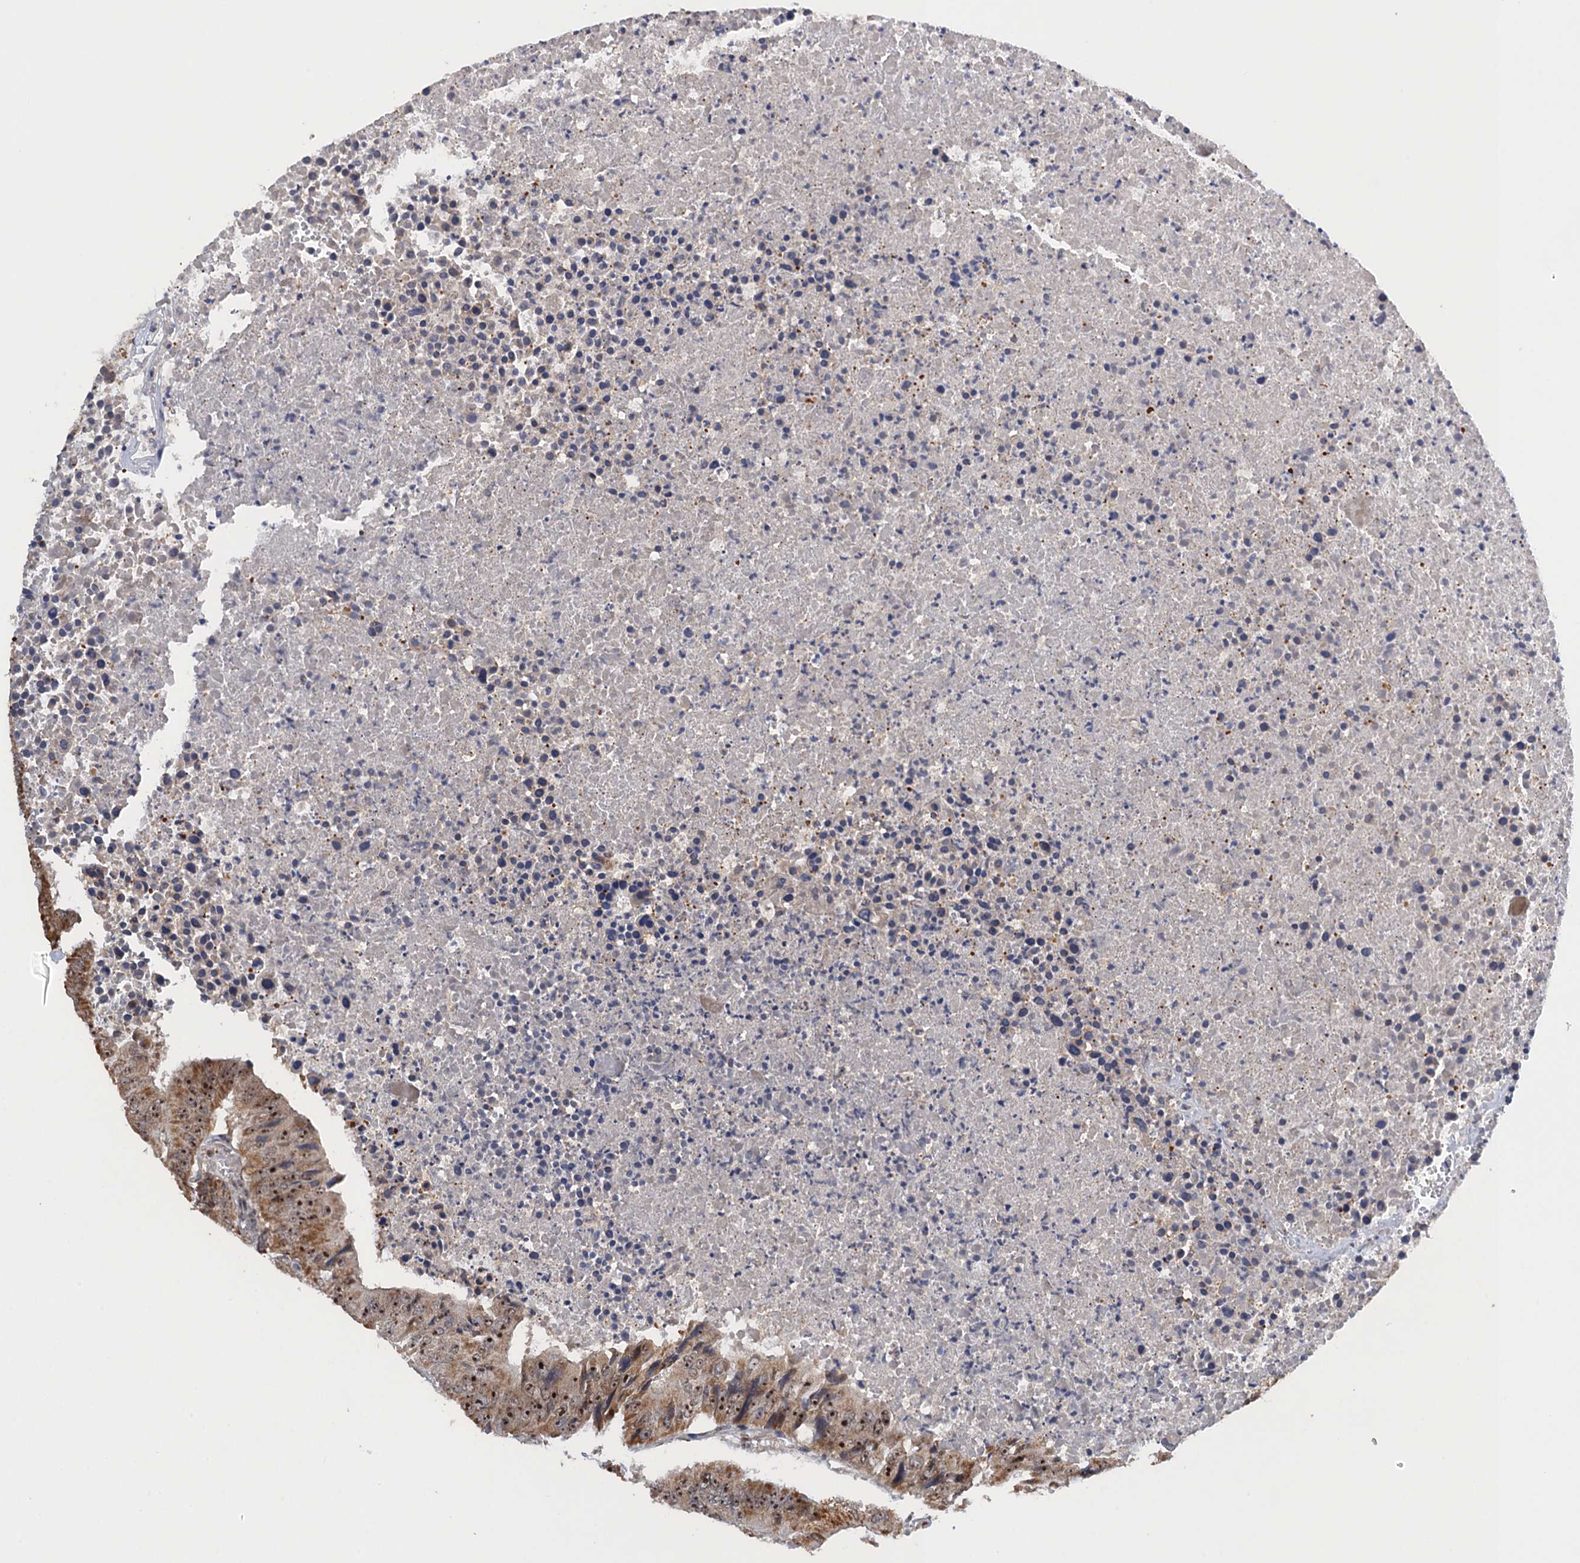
{"staining": {"intensity": "moderate", "quantity": ">75%", "location": "cytoplasmic/membranous,nuclear"}, "tissue": "colorectal cancer", "cell_type": "Tumor cells", "image_type": "cancer", "snomed": [{"axis": "morphology", "description": "Adenocarcinoma, NOS"}, {"axis": "topography", "description": "Colon"}], "caption": "The micrograph reveals immunohistochemical staining of colorectal cancer. There is moderate cytoplasmic/membranous and nuclear staining is appreciated in about >75% of tumor cells.", "gene": "ZAR1L", "patient": {"sex": "male", "age": 87}}